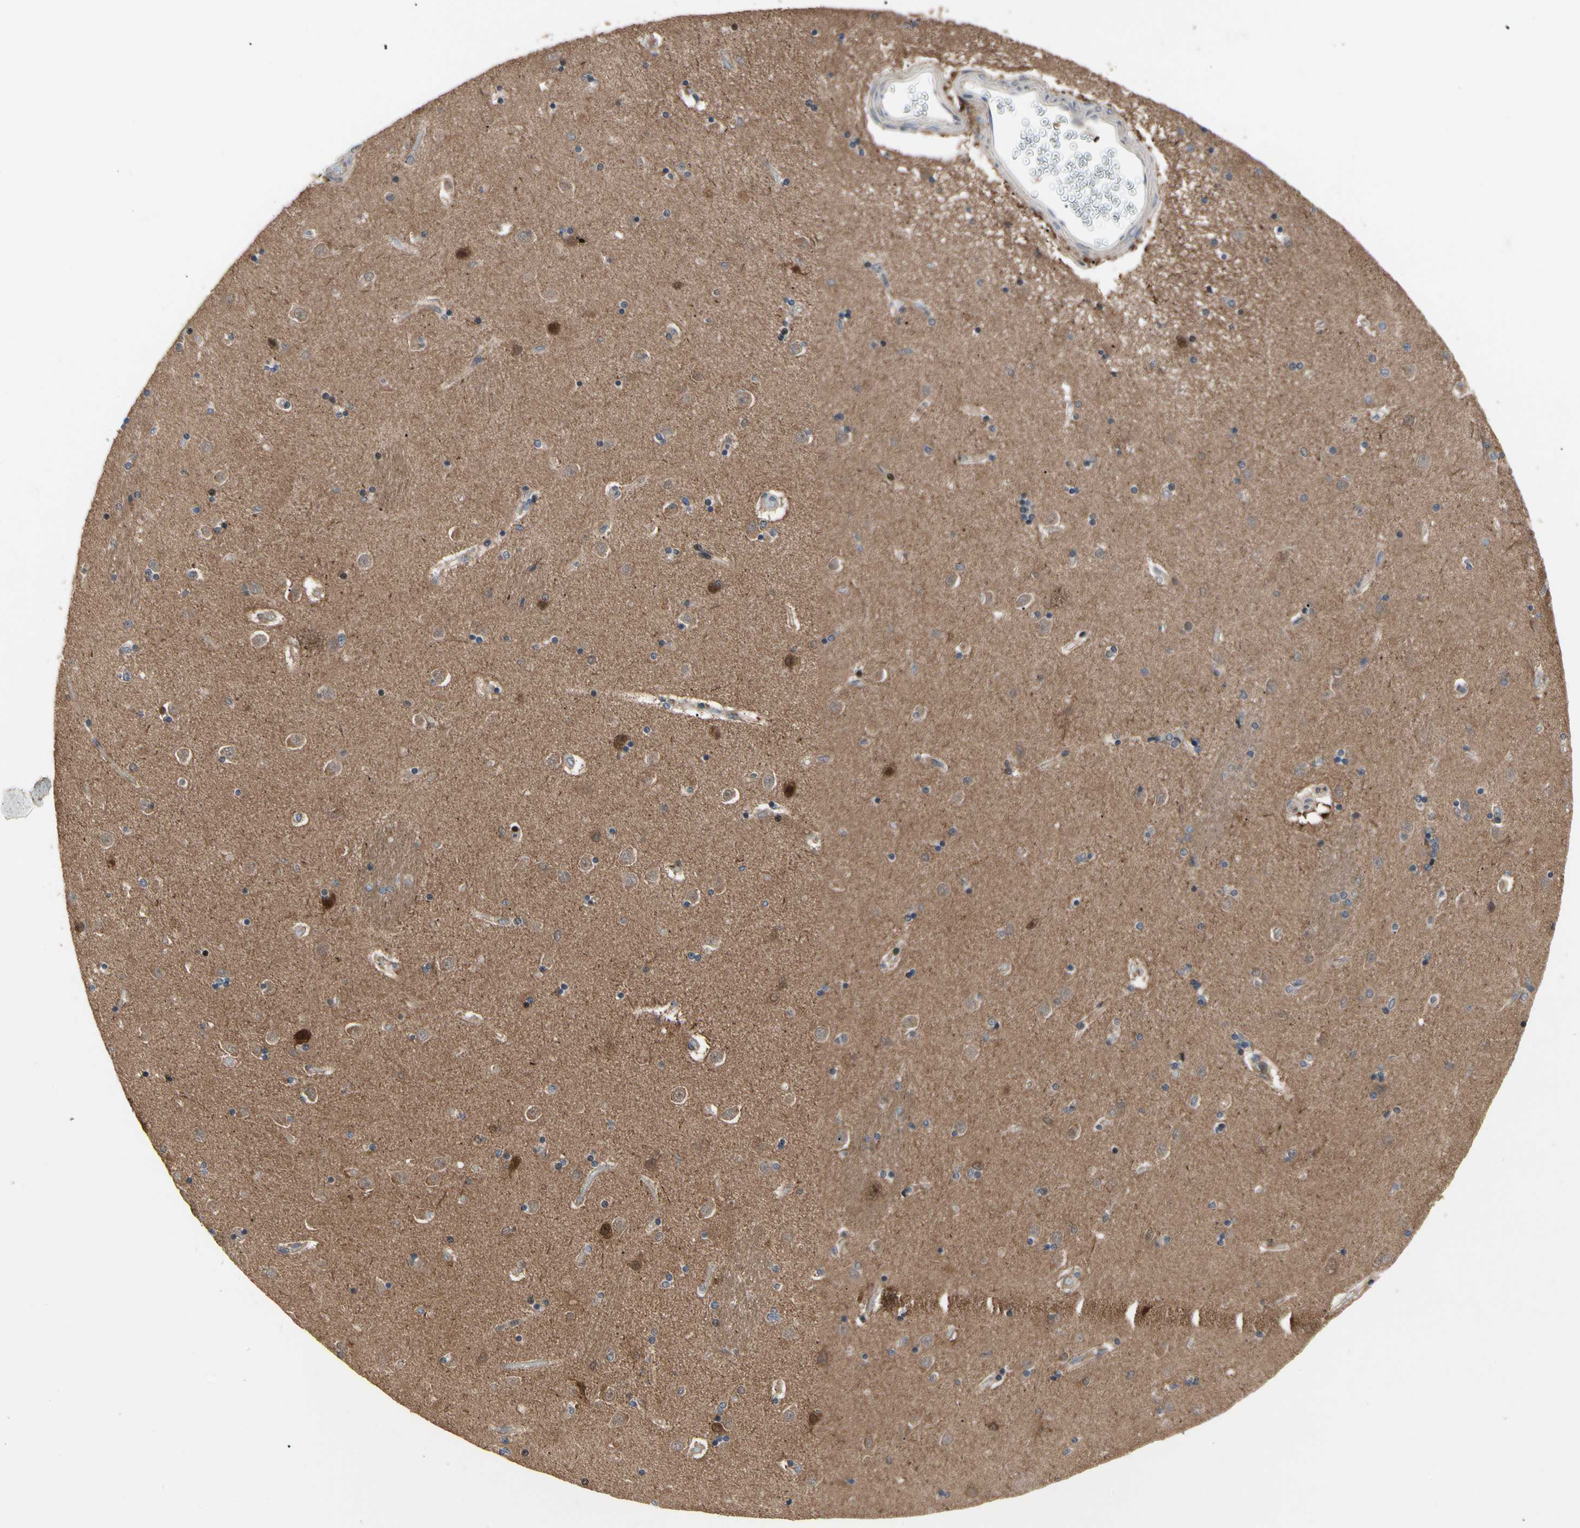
{"staining": {"intensity": "negative", "quantity": "none", "location": "none"}, "tissue": "caudate", "cell_type": "Glial cells", "image_type": "normal", "snomed": [{"axis": "morphology", "description": "Normal tissue, NOS"}, {"axis": "topography", "description": "Lateral ventricle wall"}], "caption": "This is a histopathology image of immunohistochemistry (IHC) staining of unremarkable caudate, which shows no staining in glial cells.", "gene": "HMGCR", "patient": {"sex": "female", "age": 54}}